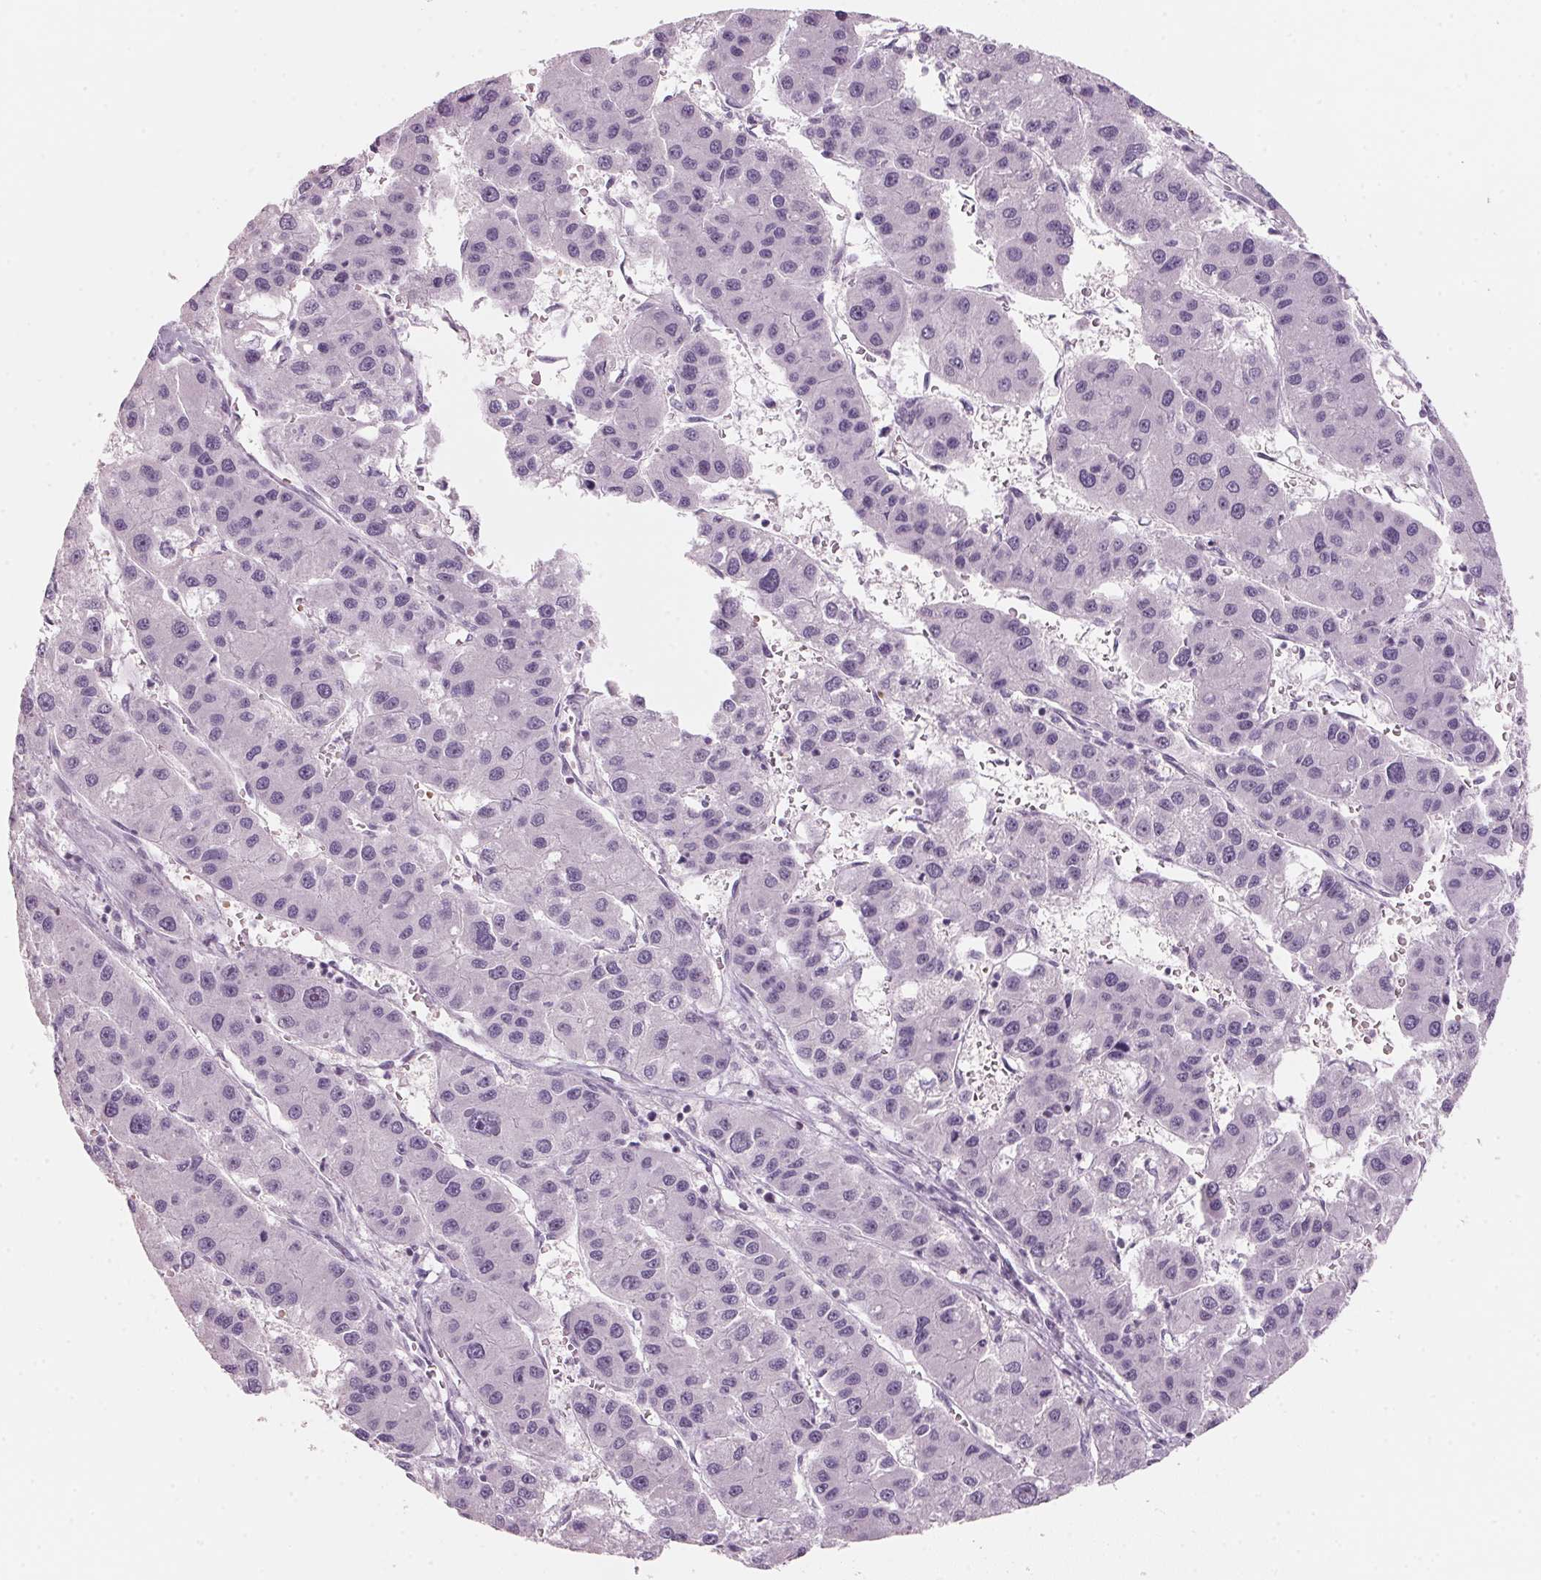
{"staining": {"intensity": "negative", "quantity": "none", "location": "none"}, "tissue": "liver cancer", "cell_type": "Tumor cells", "image_type": "cancer", "snomed": [{"axis": "morphology", "description": "Carcinoma, Hepatocellular, NOS"}, {"axis": "topography", "description": "Liver"}], "caption": "An IHC image of liver cancer (hepatocellular carcinoma) is shown. There is no staining in tumor cells of liver cancer (hepatocellular carcinoma).", "gene": "DNTTIP2", "patient": {"sex": "male", "age": 73}}